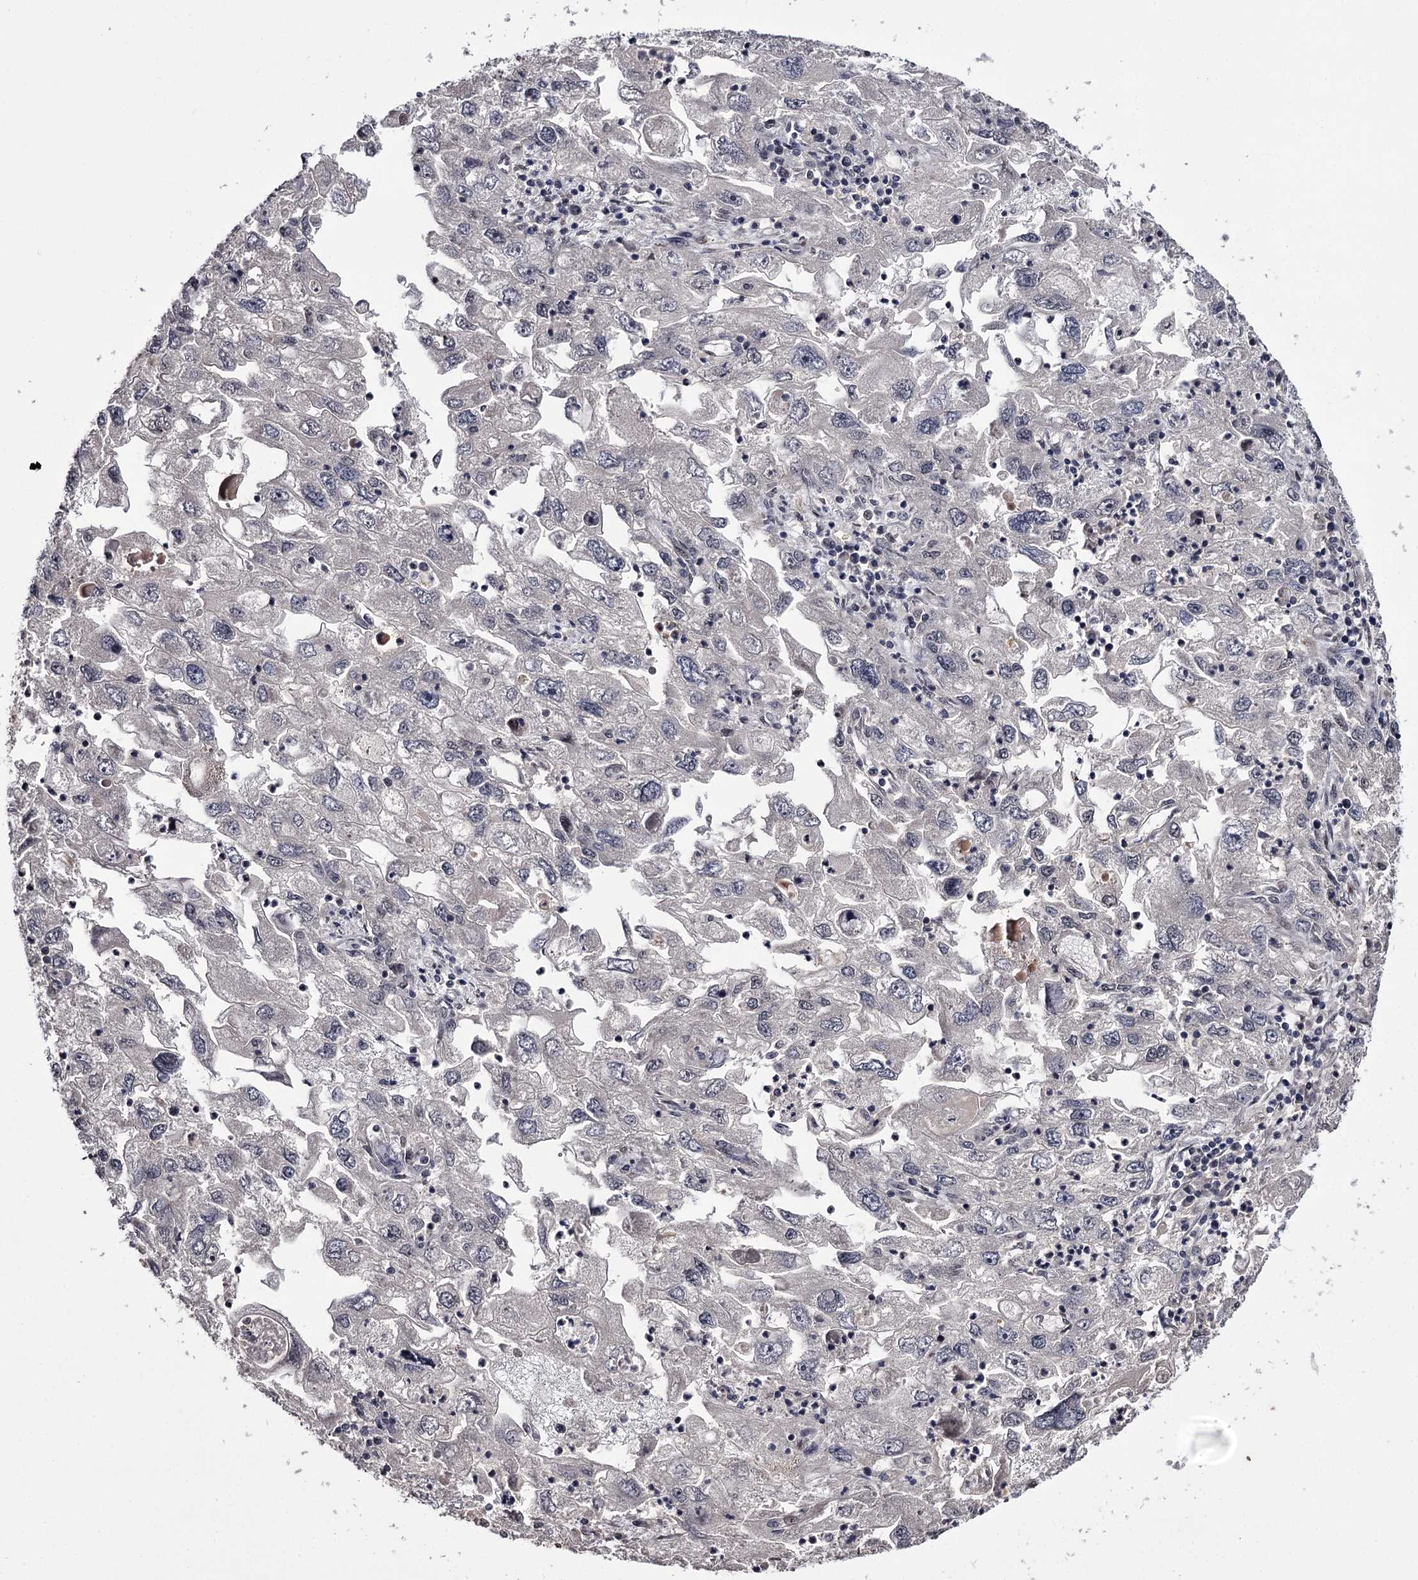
{"staining": {"intensity": "negative", "quantity": "none", "location": "none"}, "tissue": "endometrial cancer", "cell_type": "Tumor cells", "image_type": "cancer", "snomed": [{"axis": "morphology", "description": "Adenocarcinoma, NOS"}, {"axis": "topography", "description": "Endometrium"}], "caption": "Endometrial cancer (adenocarcinoma) stained for a protein using immunohistochemistry displays no staining tumor cells.", "gene": "TTC33", "patient": {"sex": "female", "age": 49}}